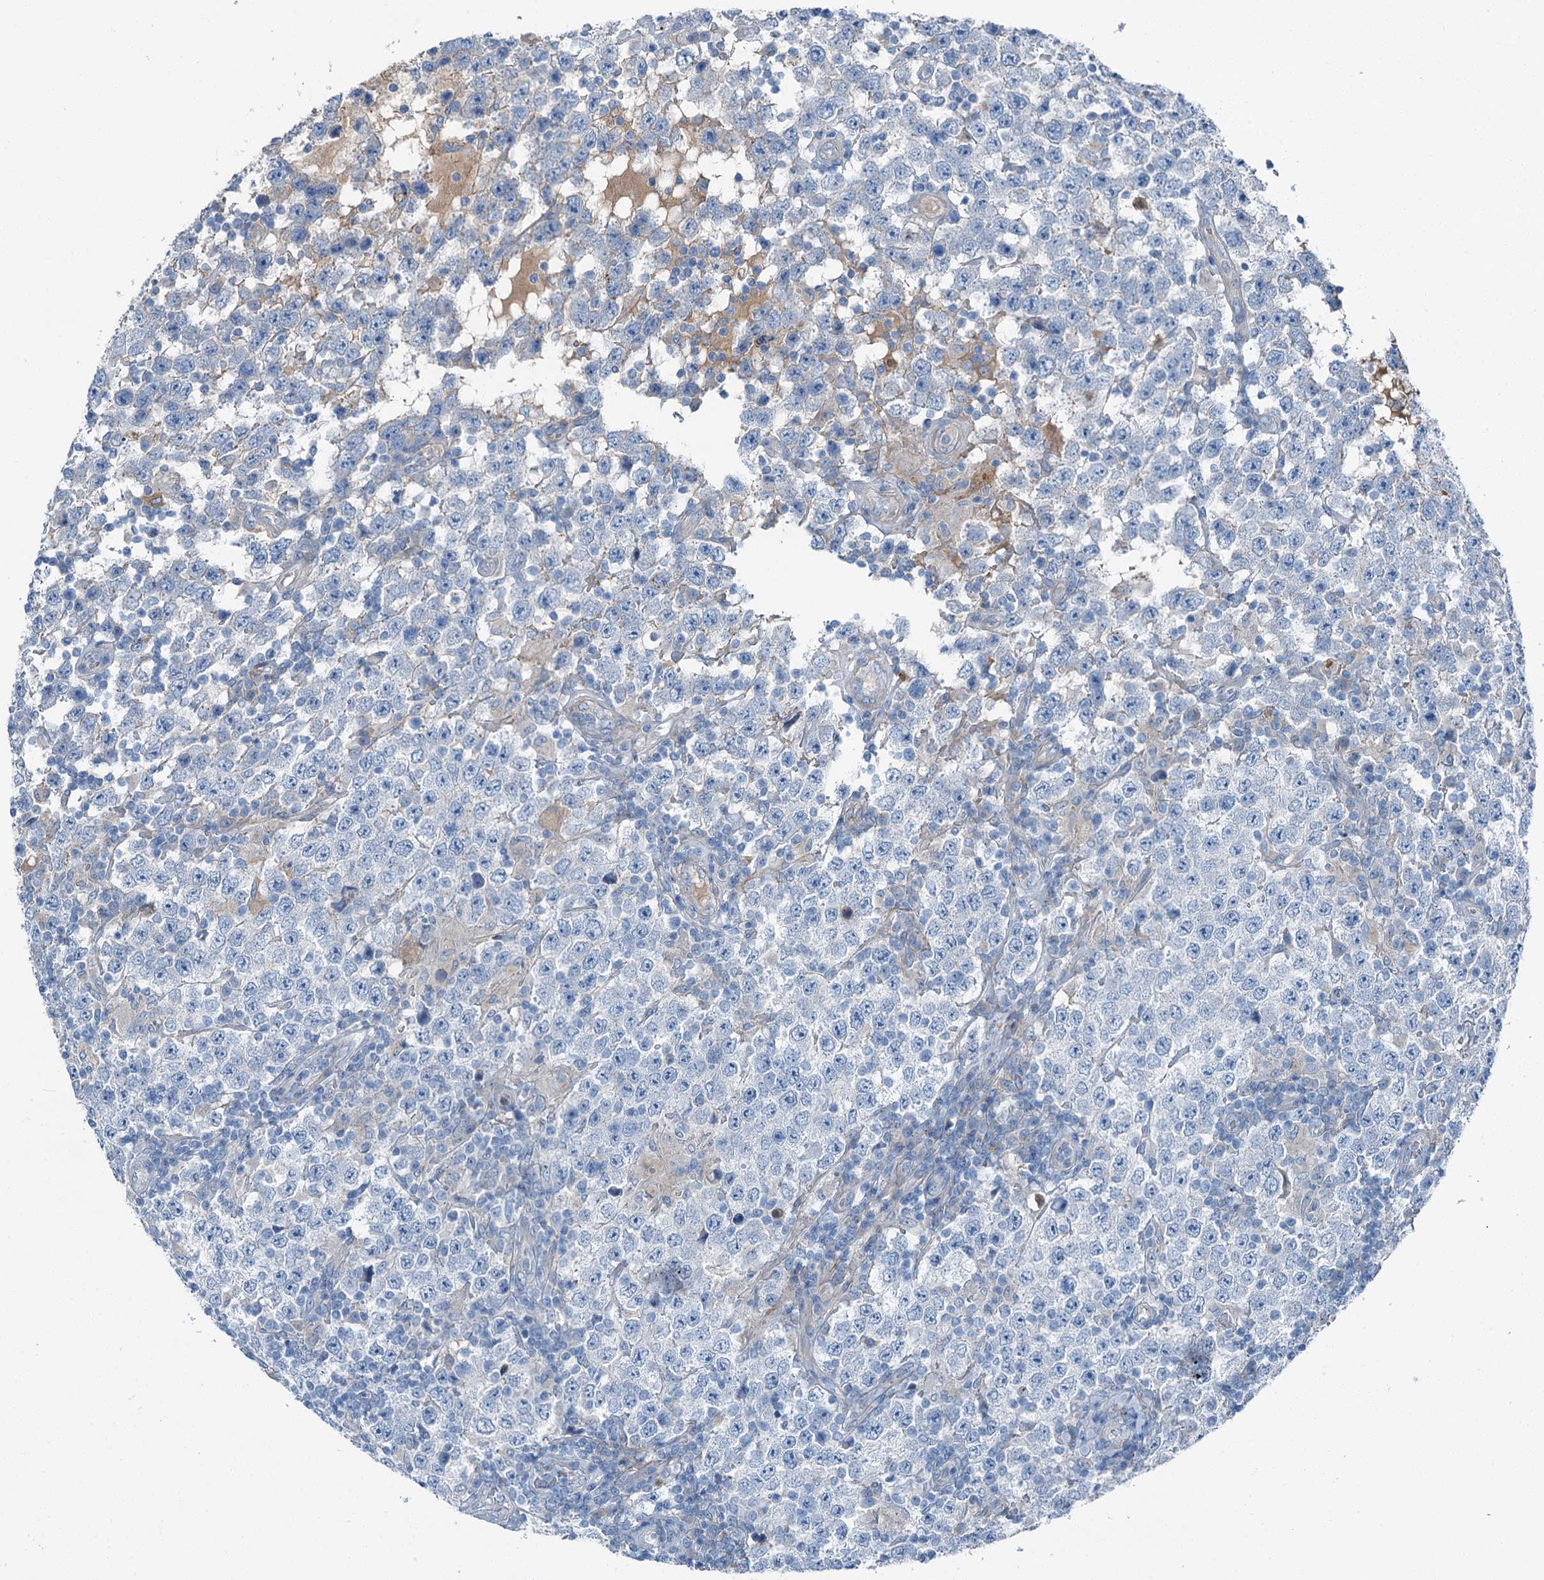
{"staining": {"intensity": "negative", "quantity": "none", "location": "none"}, "tissue": "testis cancer", "cell_type": "Tumor cells", "image_type": "cancer", "snomed": [{"axis": "morphology", "description": "Normal tissue, NOS"}, {"axis": "morphology", "description": "Urothelial carcinoma, High grade"}, {"axis": "morphology", "description": "Seminoma, NOS"}, {"axis": "morphology", "description": "Carcinoma, Embryonal, NOS"}, {"axis": "topography", "description": "Urinary bladder"}, {"axis": "topography", "description": "Testis"}], "caption": "This is an immunohistochemistry photomicrograph of testis embryonal carcinoma. There is no staining in tumor cells.", "gene": "AXL", "patient": {"sex": "male", "age": 41}}